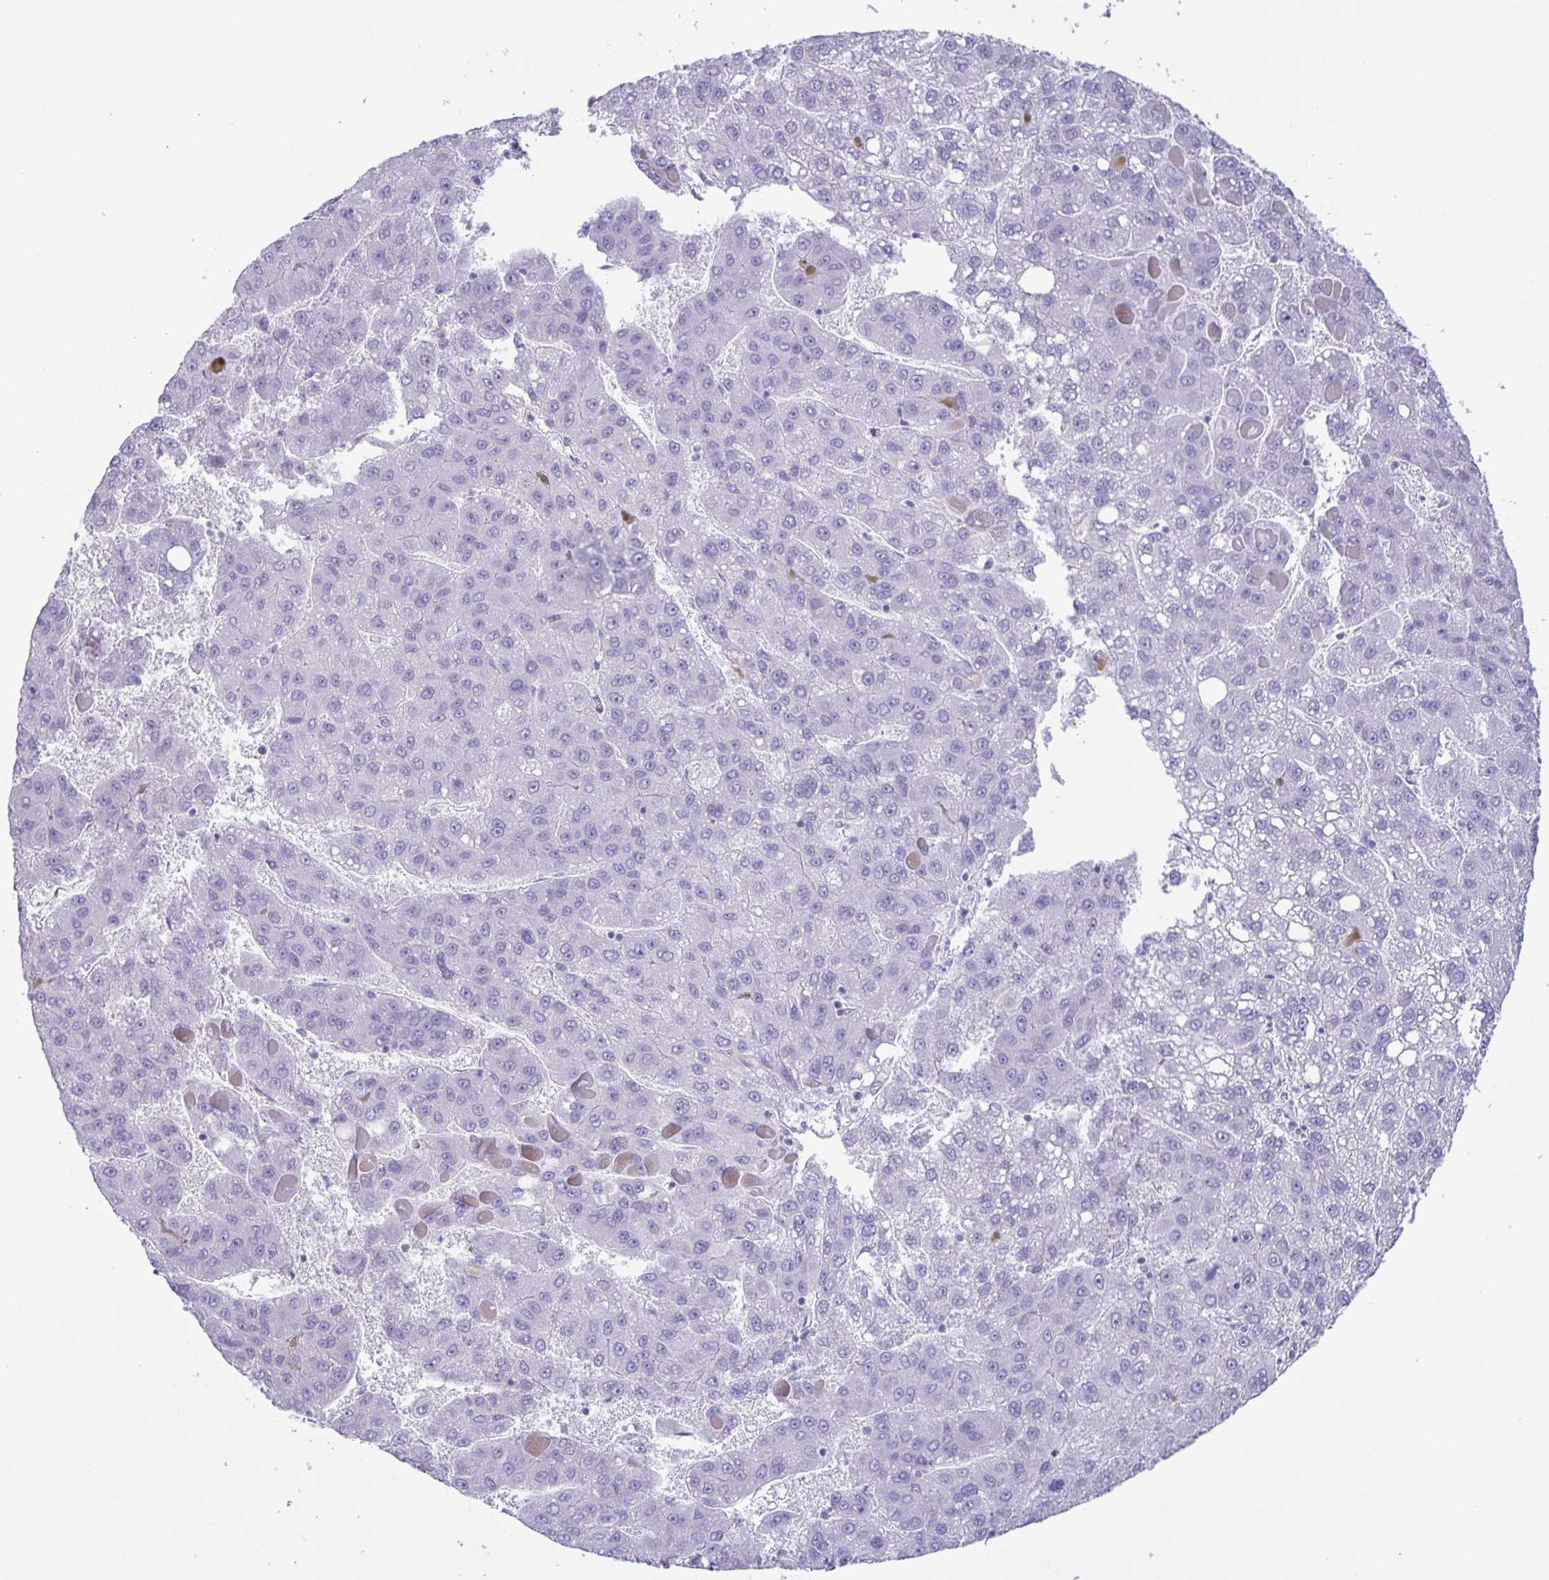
{"staining": {"intensity": "negative", "quantity": "none", "location": "none"}, "tissue": "liver cancer", "cell_type": "Tumor cells", "image_type": "cancer", "snomed": [{"axis": "morphology", "description": "Carcinoma, Hepatocellular, NOS"}, {"axis": "topography", "description": "Liver"}], "caption": "Micrograph shows no protein positivity in tumor cells of liver cancer (hepatocellular carcinoma) tissue.", "gene": "PHRF1", "patient": {"sex": "female", "age": 82}}